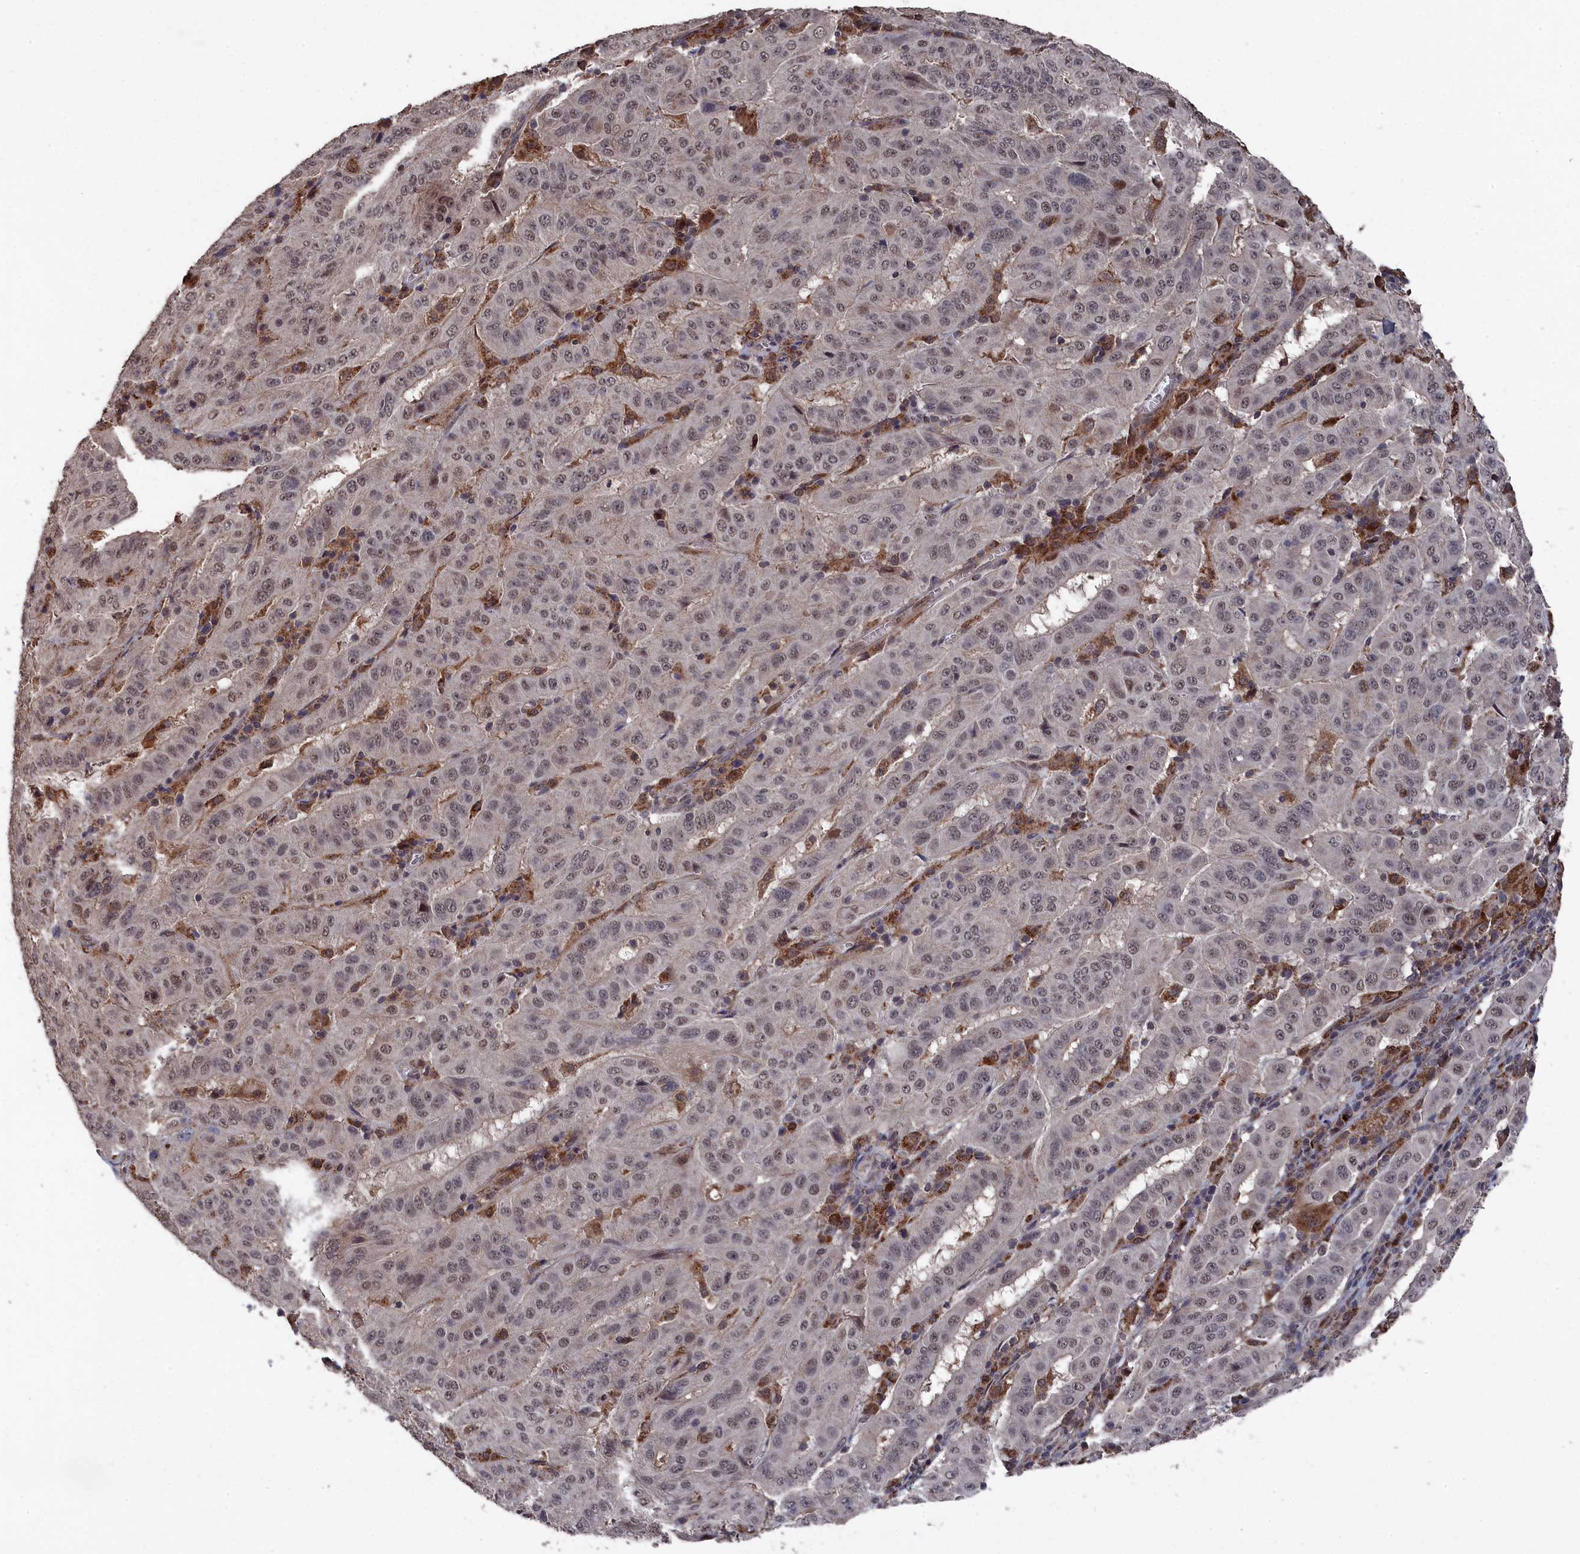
{"staining": {"intensity": "weak", "quantity": ">75%", "location": "nuclear"}, "tissue": "pancreatic cancer", "cell_type": "Tumor cells", "image_type": "cancer", "snomed": [{"axis": "morphology", "description": "Adenocarcinoma, NOS"}, {"axis": "topography", "description": "Pancreas"}], "caption": "Tumor cells demonstrate low levels of weak nuclear staining in approximately >75% of cells in pancreatic adenocarcinoma.", "gene": "CEACAM21", "patient": {"sex": "male", "age": 63}}